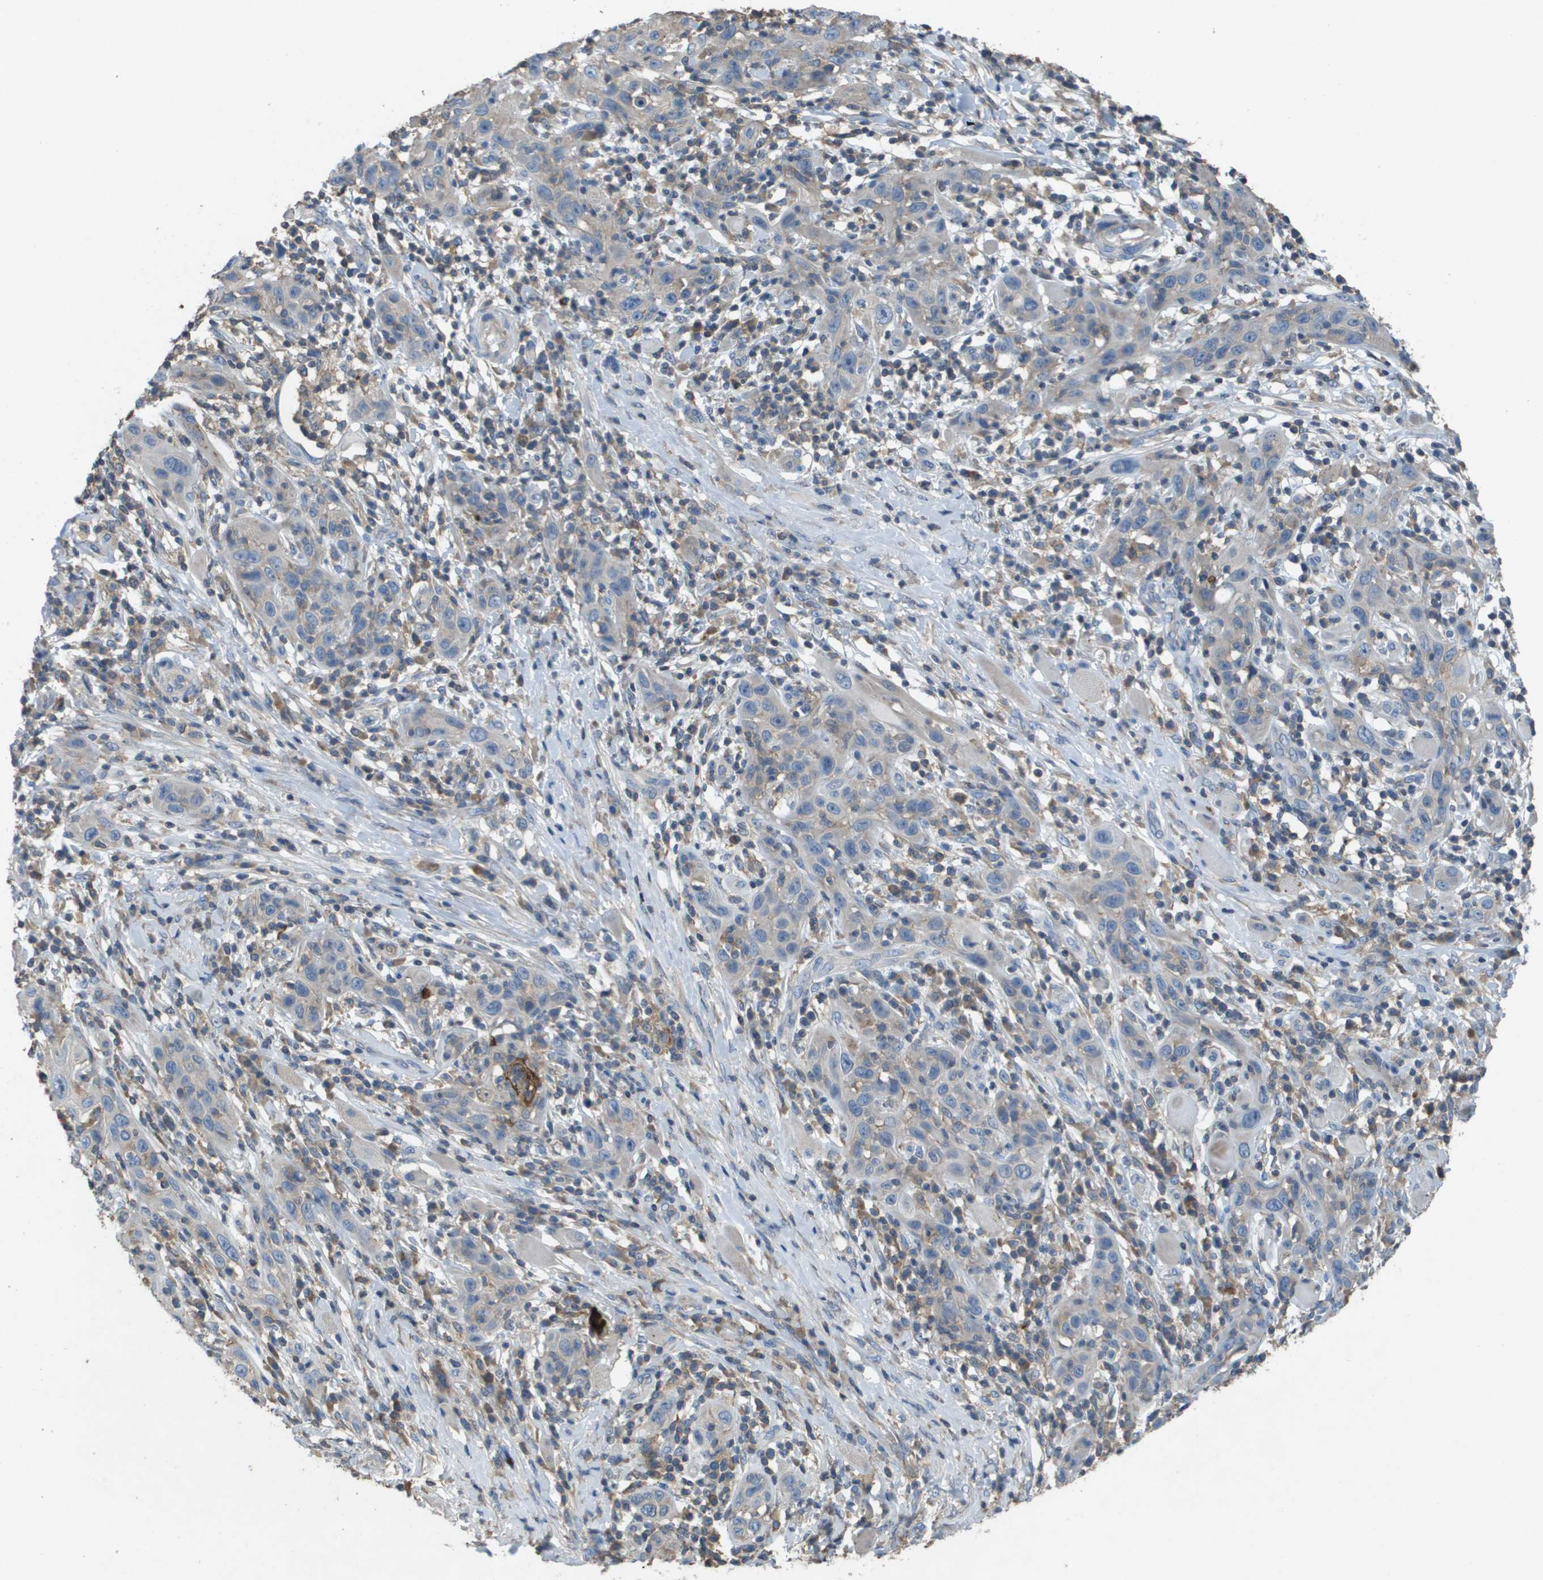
{"staining": {"intensity": "weak", "quantity": "<25%", "location": "cytoplasmic/membranous"}, "tissue": "skin cancer", "cell_type": "Tumor cells", "image_type": "cancer", "snomed": [{"axis": "morphology", "description": "Squamous cell carcinoma, NOS"}, {"axis": "topography", "description": "Skin"}], "caption": "High magnification brightfield microscopy of skin cancer (squamous cell carcinoma) stained with DAB (3,3'-diaminobenzidine) (brown) and counterstained with hematoxylin (blue): tumor cells show no significant positivity.", "gene": "CLCA4", "patient": {"sex": "female", "age": 88}}